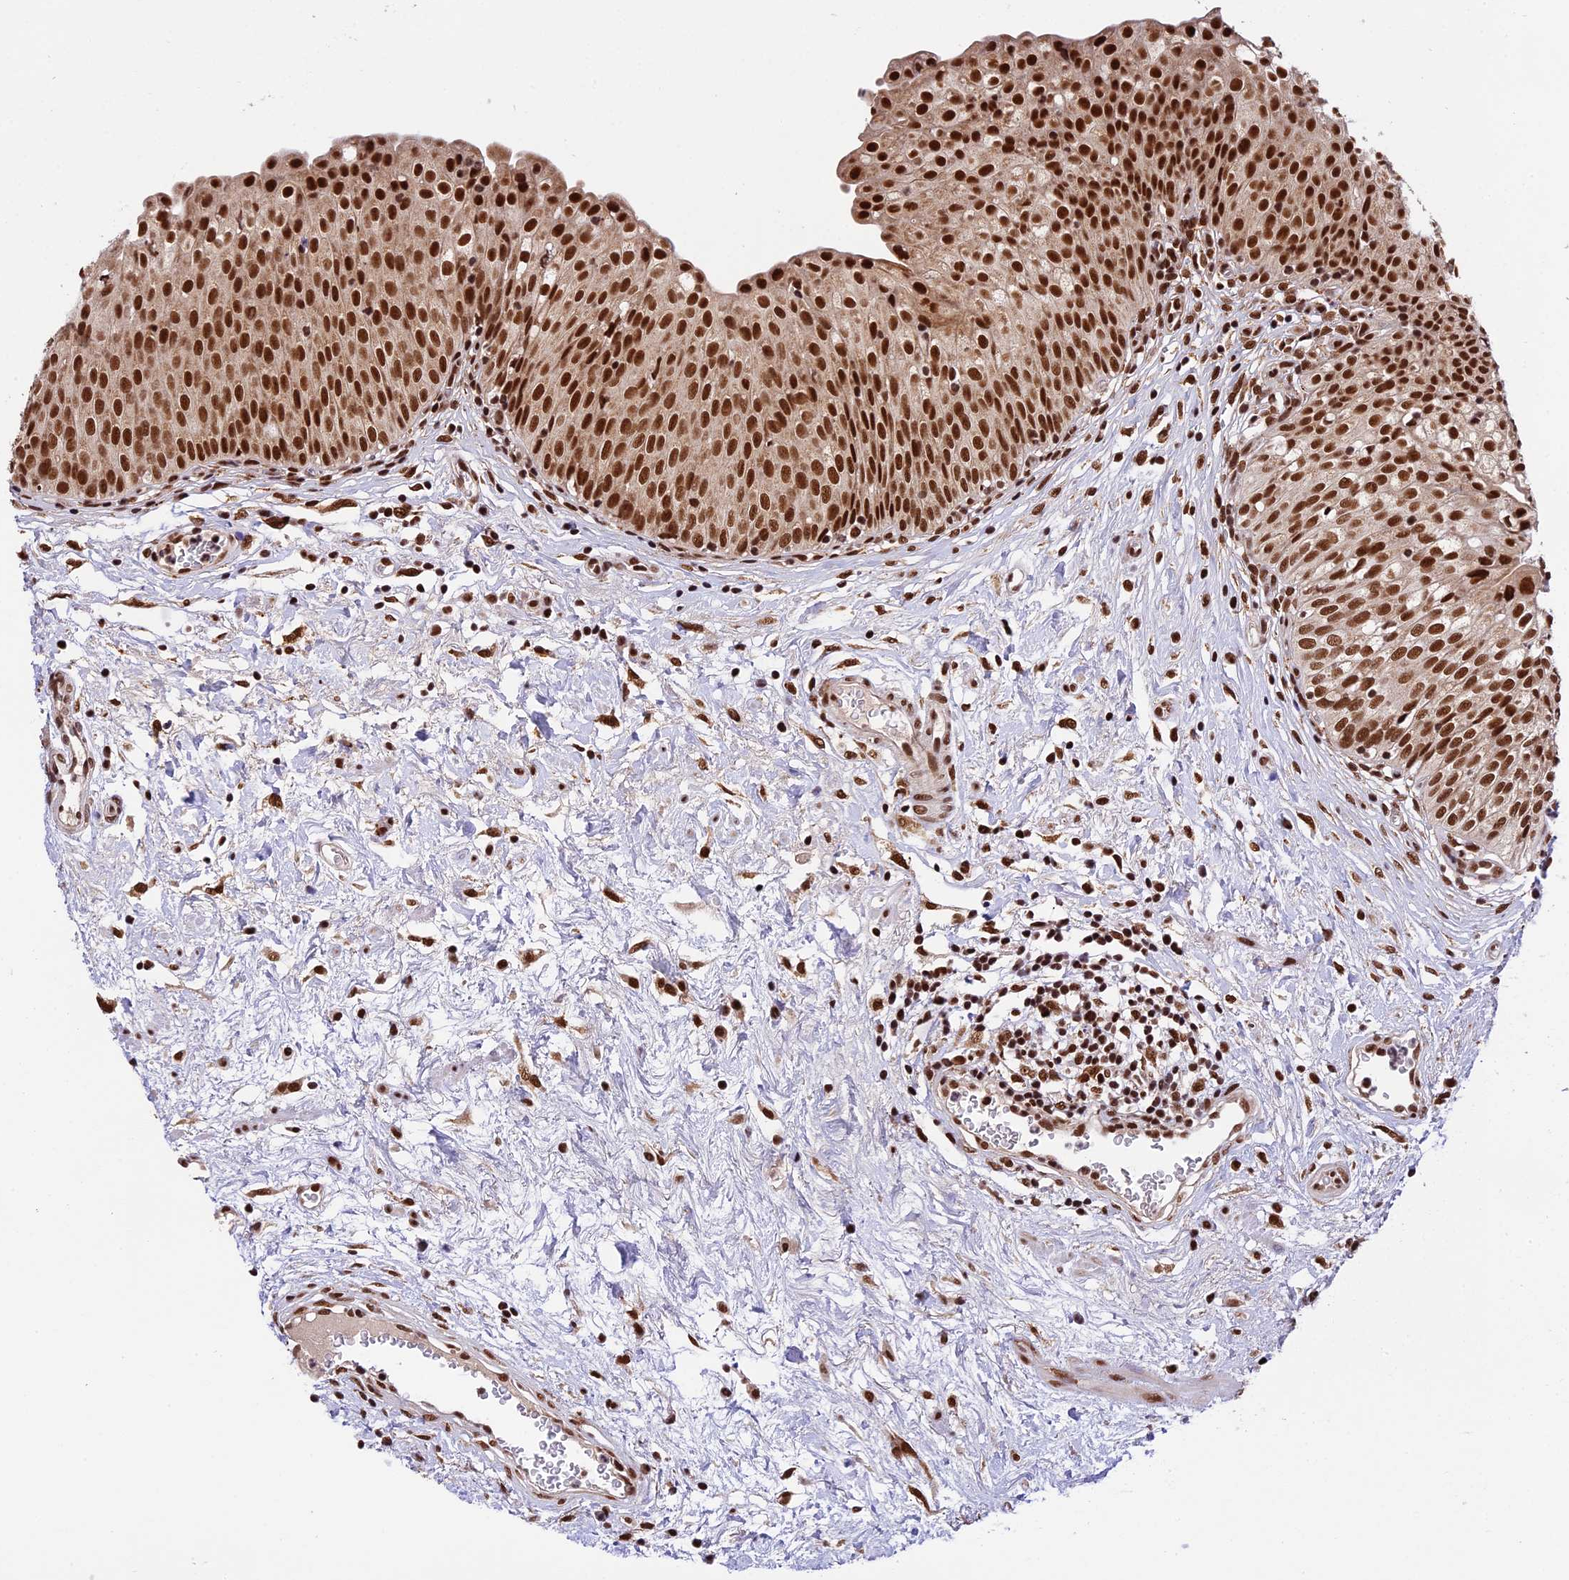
{"staining": {"intensity": "strong", "quantity": ">75%", "location": "nuclear"}, "tissue": "urinary bladder", "cell_type": "Urothelial cells", "image_type": "normal", "snomed": [{"axis": "morphology", "description": "Normal tissue, NOS"}, {"axis": "topography", "description": "Urinary bladder"}], "caption": "Immunohistochemistry of benign human urinary bladder displays high levels of strong nuclear staining in about >75% of urothelial cells. (brown staining indicates protein expression, while blue staining denotes nuclei).", "gene": "RAMACL", "patient": {"sex": "male", "age": 55}}